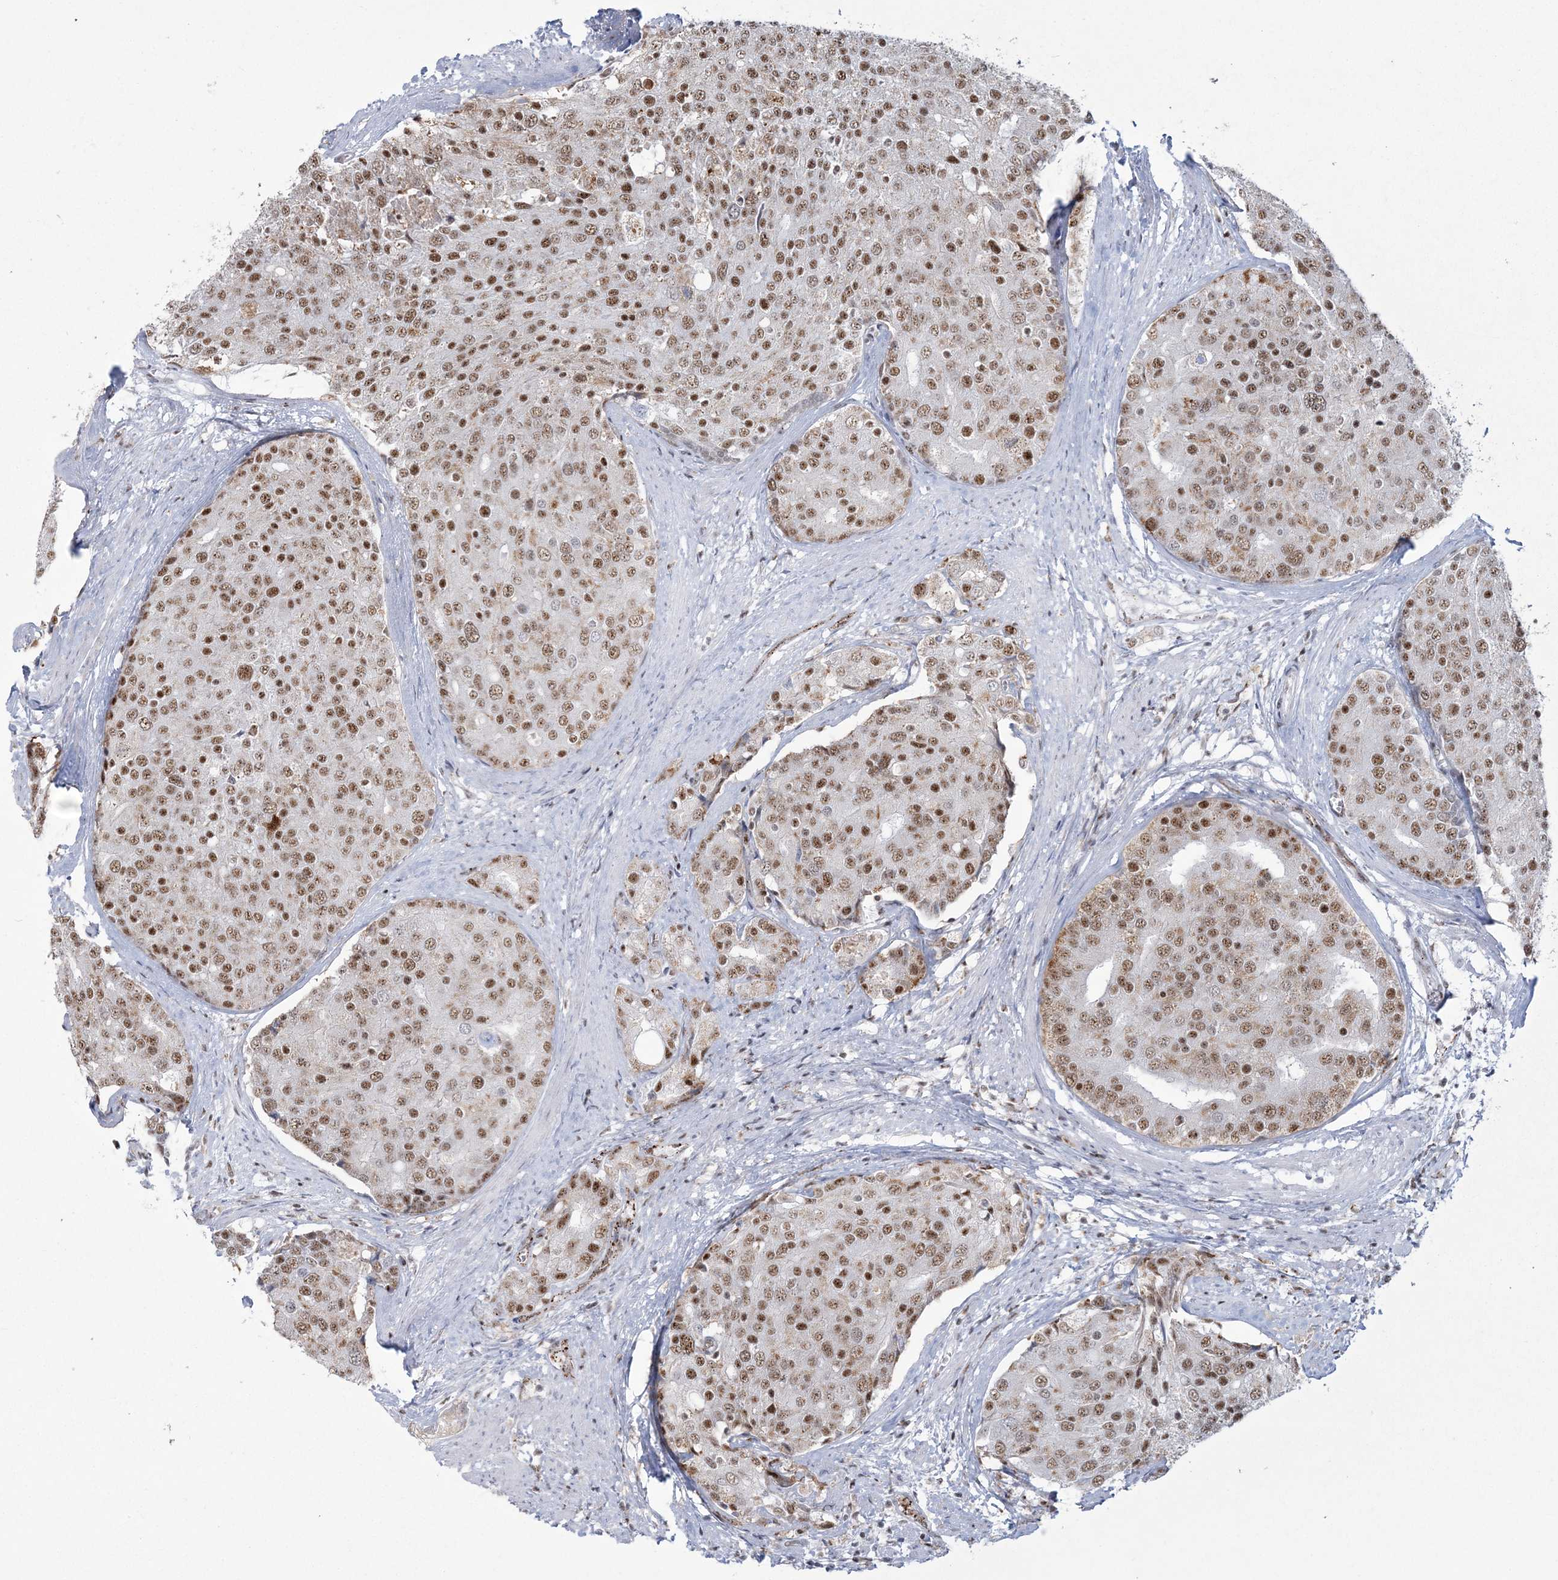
{"staining": {"intensity": "moderate", "quantity": ">75%", "location": "nuclear"}, "tissue": "prostate cancer", "cell_type": "Tumor cells", "image_type": "cancer", "snomed": [{"axis": "morphology", "description": "Adenocarcinoma, High grade"}, {"axis": "topography", "description": "Prostate"}], "caption": "Moderate nuclear expression is seen in about >75% of tumor cells in prostate cancer (high-grade adenocarcinoma).", "gene": "RBM17", "patient": {"sex": "male", "age": 50}}